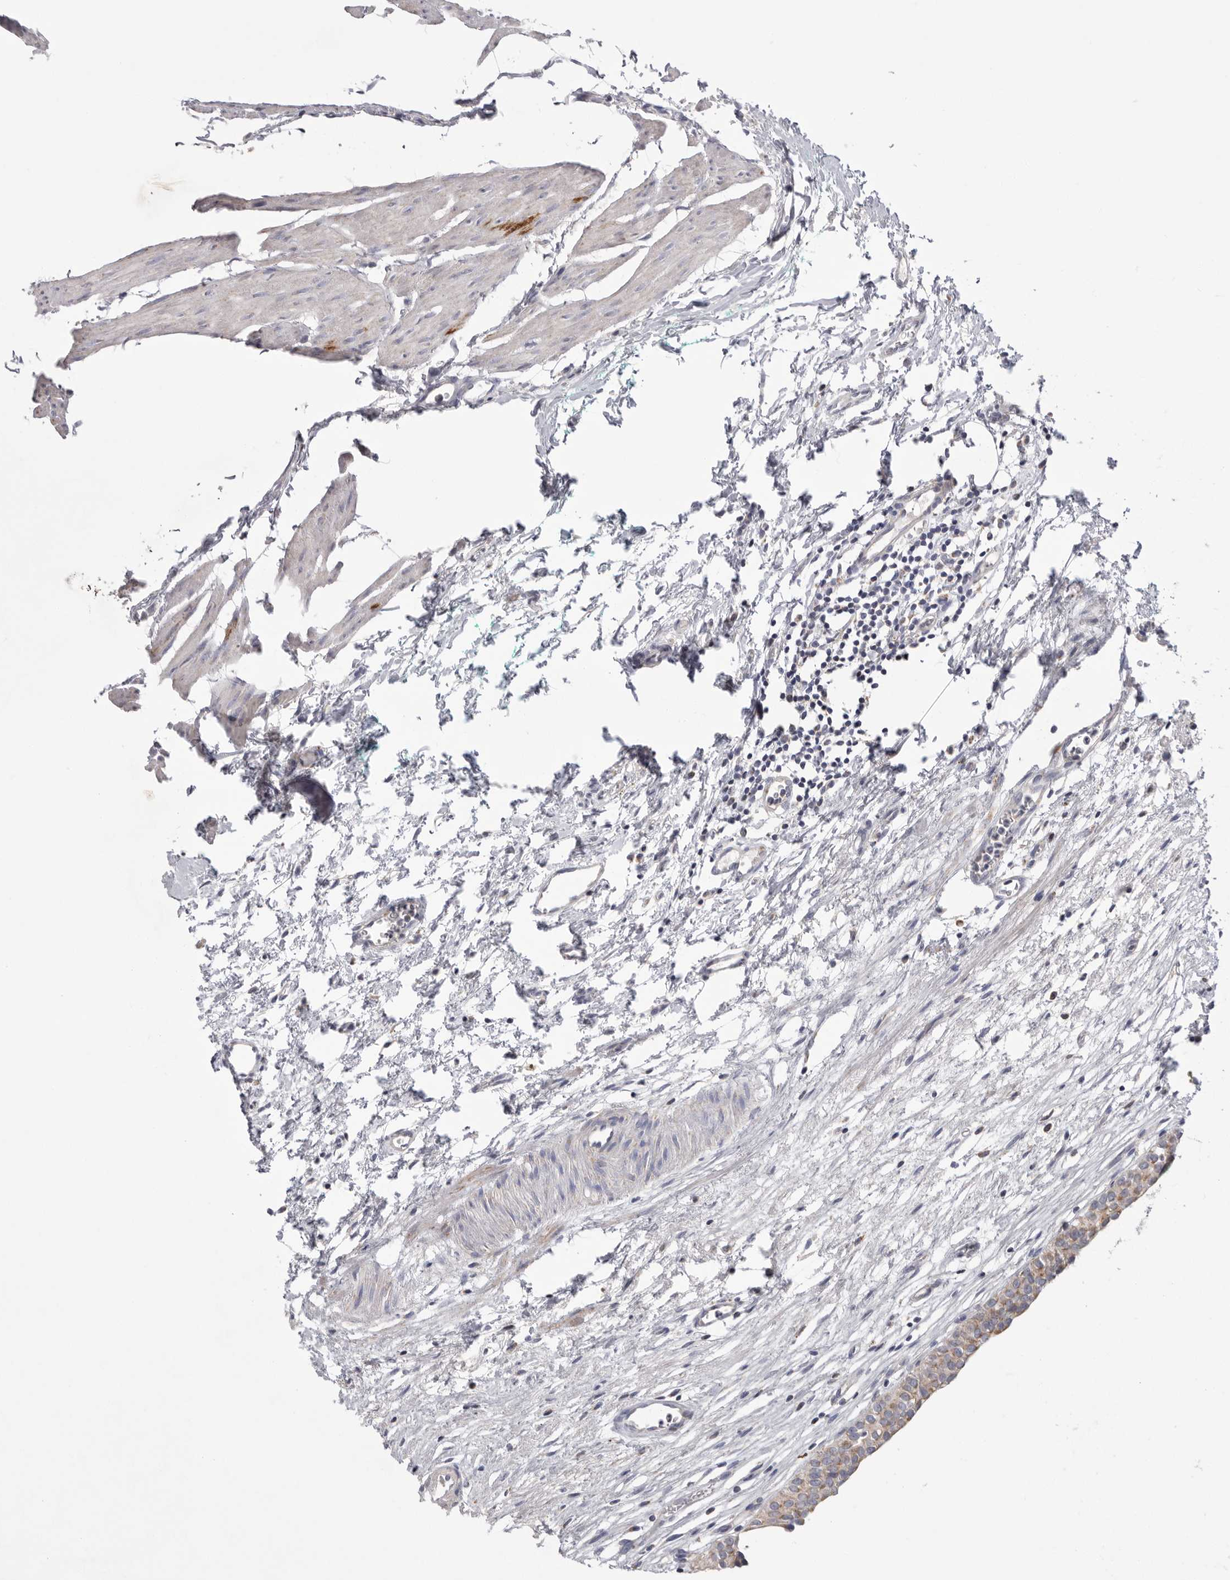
{"staining": {"intensity": "weak", "quantity": "25%-75%", "location": "cytoplasmic/membranous"}, "tissue": "urinary bladder", "cell_type": "Urothelial cells", "image_type": "normal", "snomed": [{"axis": "morphology", "description": "Normal tissue, NOS"}, {"axis": "morphology", "description": "Urothelial carcinoma, High grade"}, {"axis": "topography", "description": "Urinary bladder"}], "caption": "Immunohistochemical staining of unremarkable human urinary bladder exhibits weak cytoplasmic/membranous protein staining in approximately 25%-75% of urothelial cells.", "gene": "VDAC3", "patient": {"sex": "female", "age": 60}}